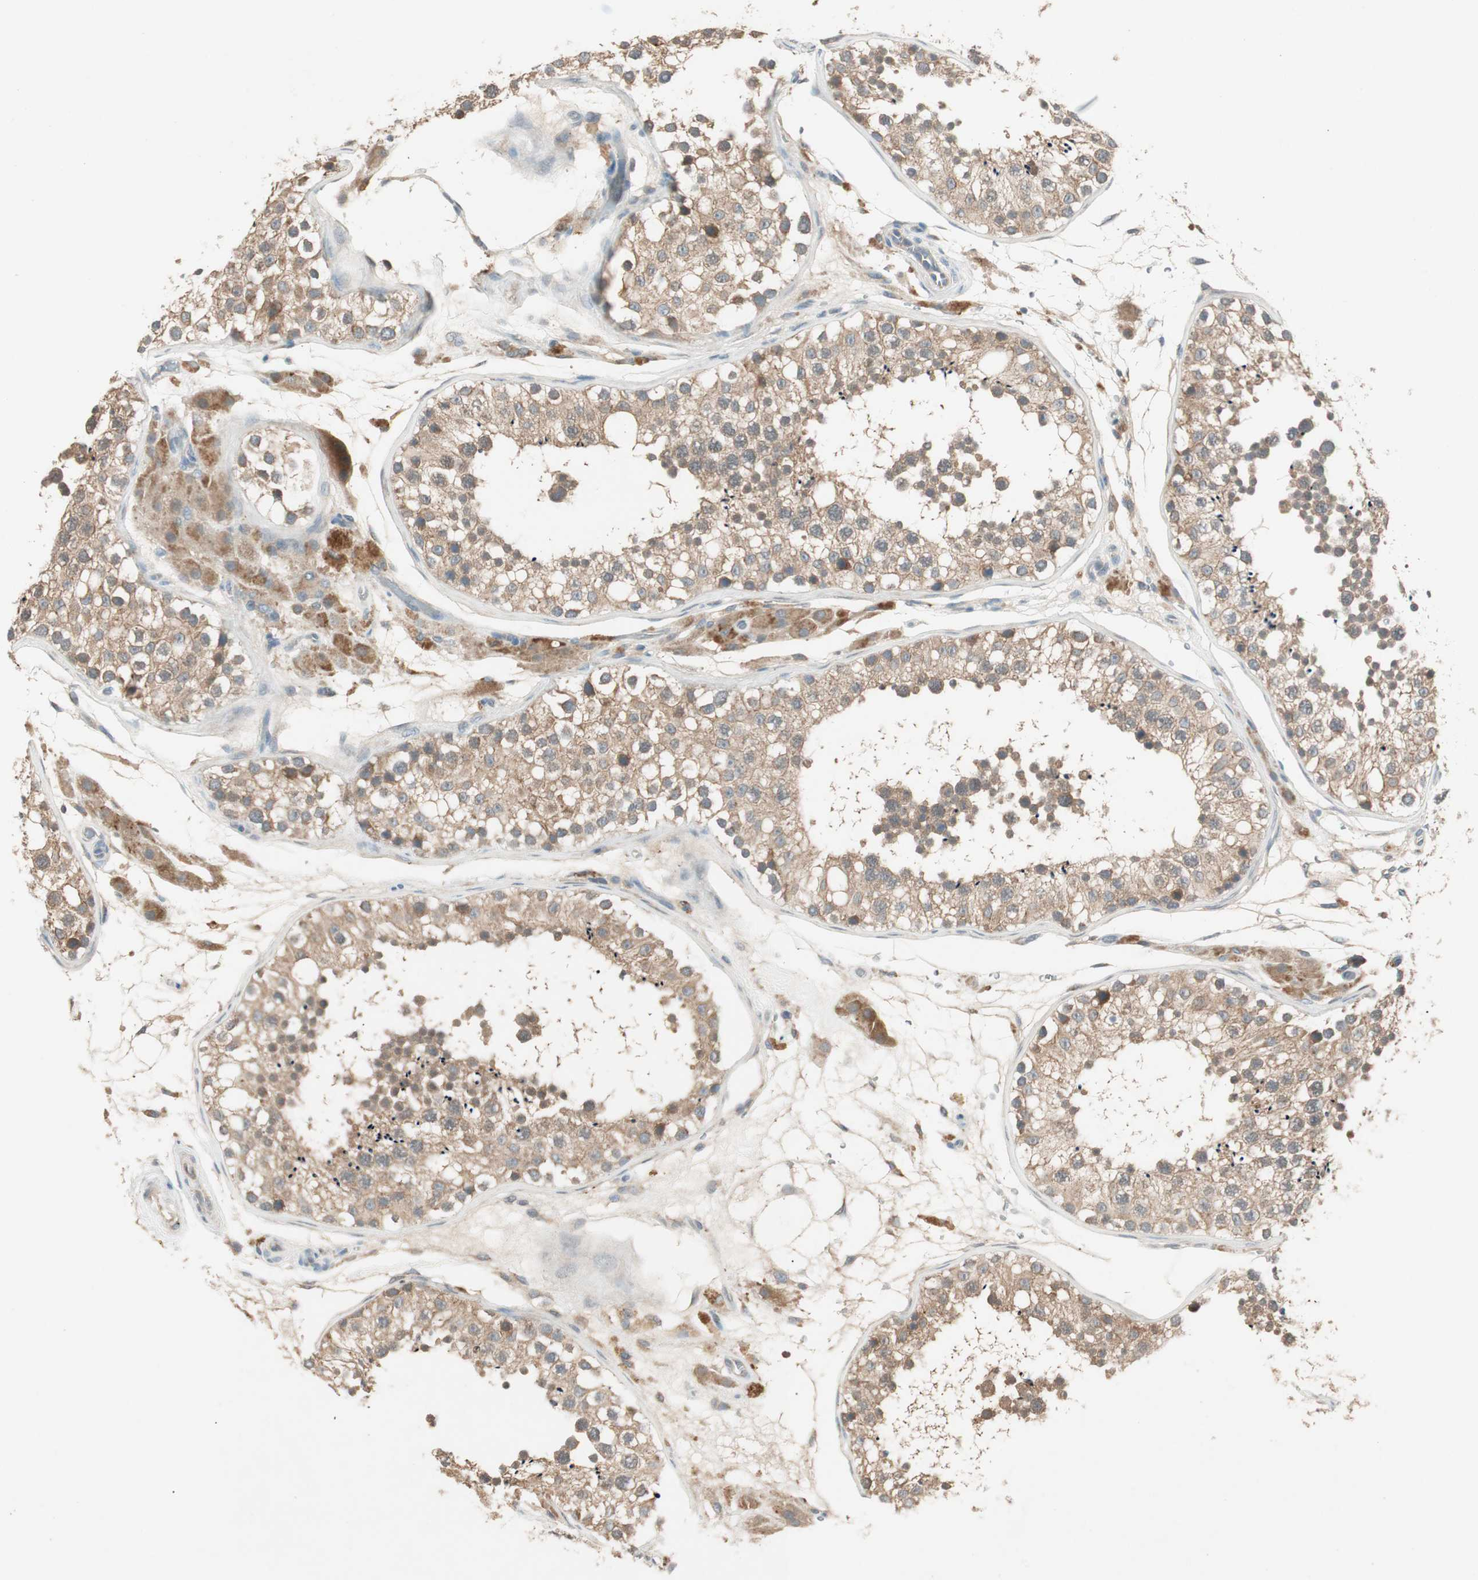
{"staining": {"intensity": "moderate", "quantity": ">75%", "location": "cytoplasmic/membranous"}, "tissue": "testis", "cell_type": "Cells in seminiferous ducts", "image_type": "normal", "snomed": [{"axis": "morphology", "description": "Normal tissue, NOS"}, {"axis": "topography", "description": "Testis"}], "caption": "Unremarkable testis was stained to show a protein in brown. There is medium levels of moderate cytoplasmic/membranous expression in approximately >75% of cells in seminiferous ducts. (DAB (3,3'-diaminobenzidine) IHC with brightfield microscopy, high magnification).", "gene": "NCLN", "patient": {"sex": "male", "age": 26}}